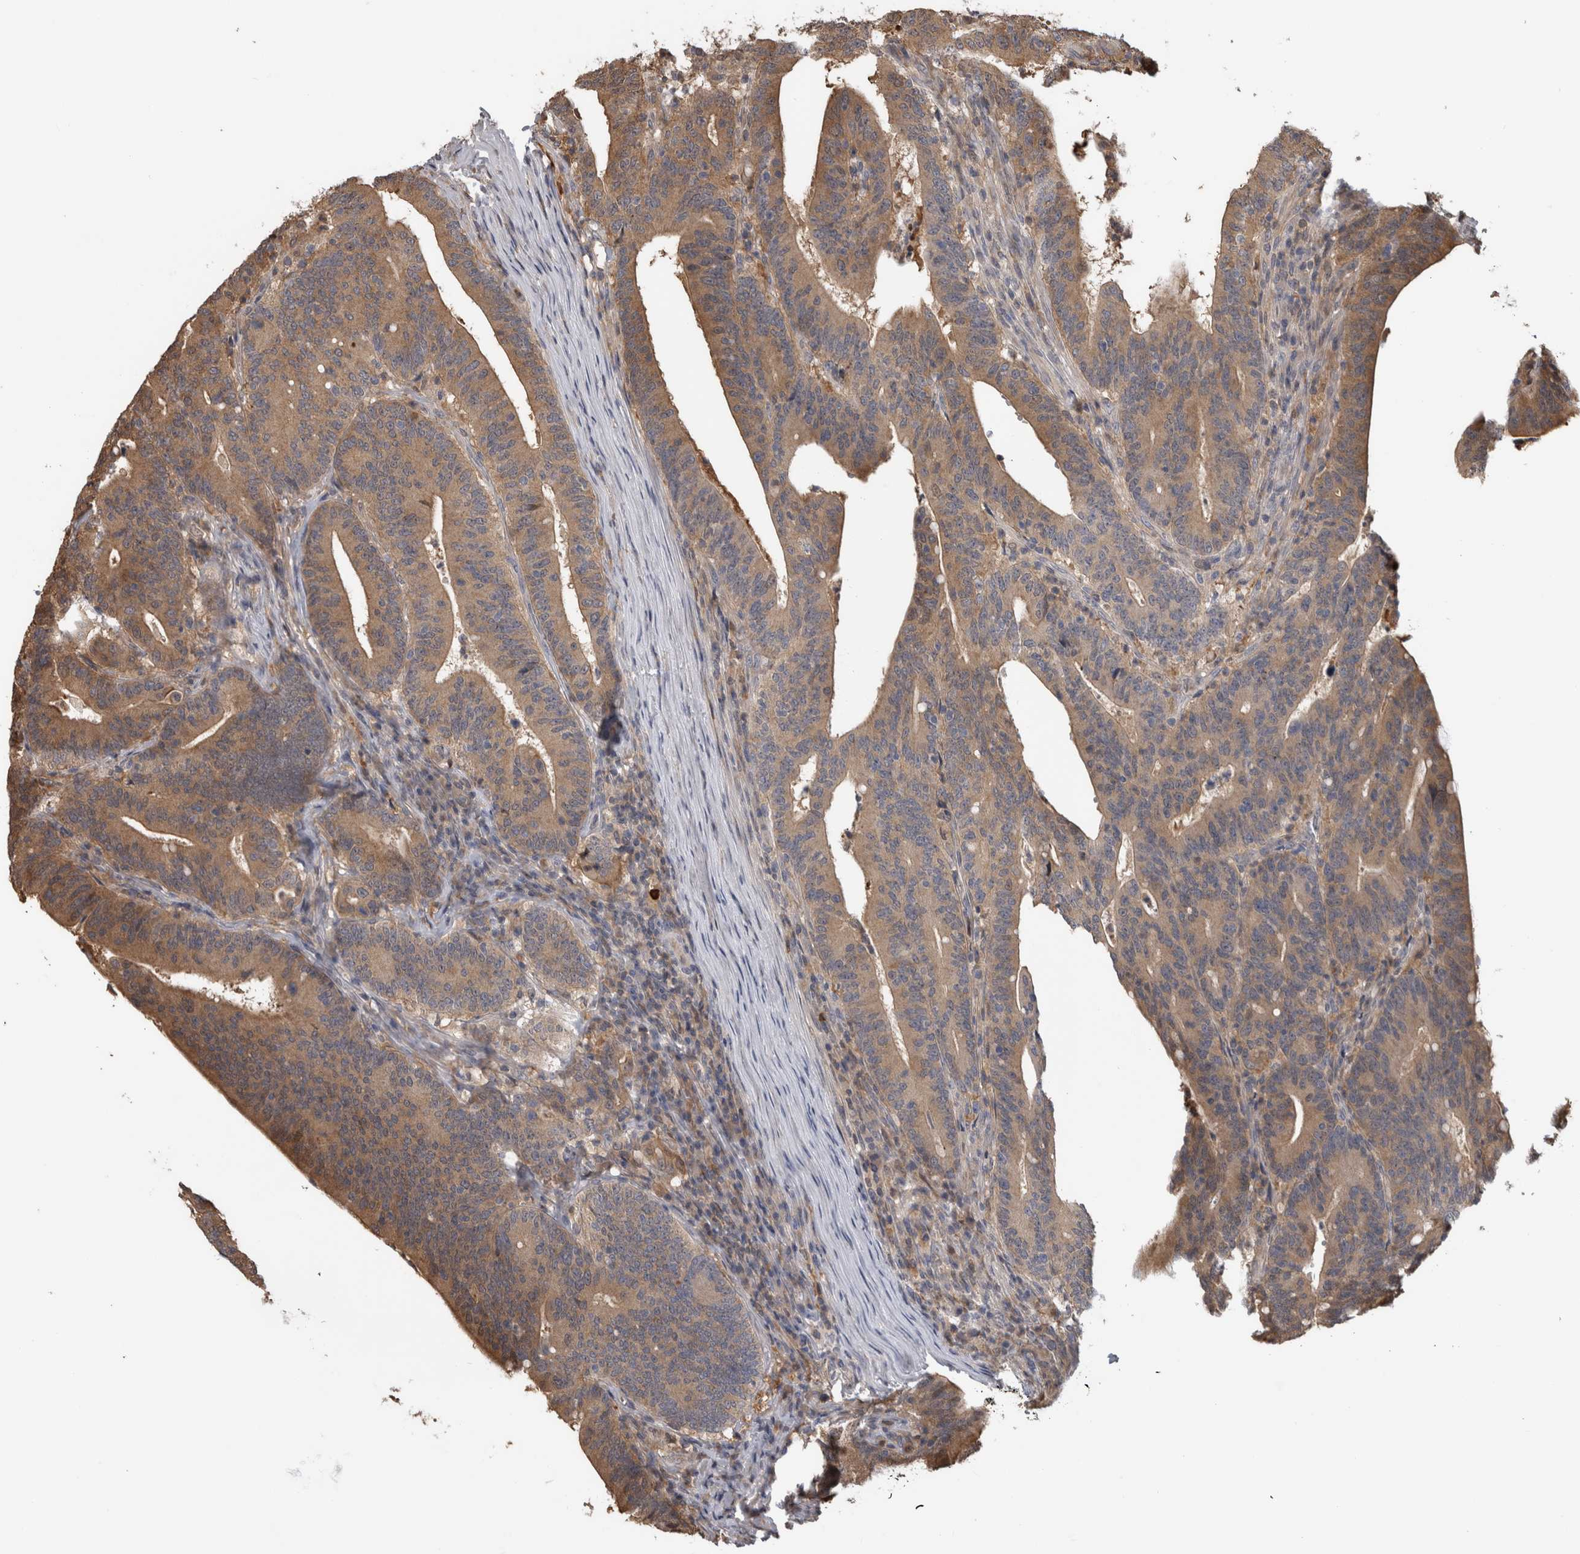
{"staining": {"intensity": "moderate", "quantity": ">75%", "location": "cytoplasmic/membranous"}, "tissue": "colorectal cancer", "cell_type": "Tumor cells", "image_type": "cancer", "snomed": [{"axis": "morphology", "description": "Adenocarcinoma, NOS"}, {"axis": "topography", "description": "Colon"}], "caption": "The micrograph displays immunohistochemical staining of colorectal cancer. There is moderate cytoplasmic/membranous expression is identified in approximately >75% of tumor cells. The protein of interest is shown in brown color, while the nuclei are stained blue.", "gene": "USH1G", "patient": {"sex": "female", "age": 66}}